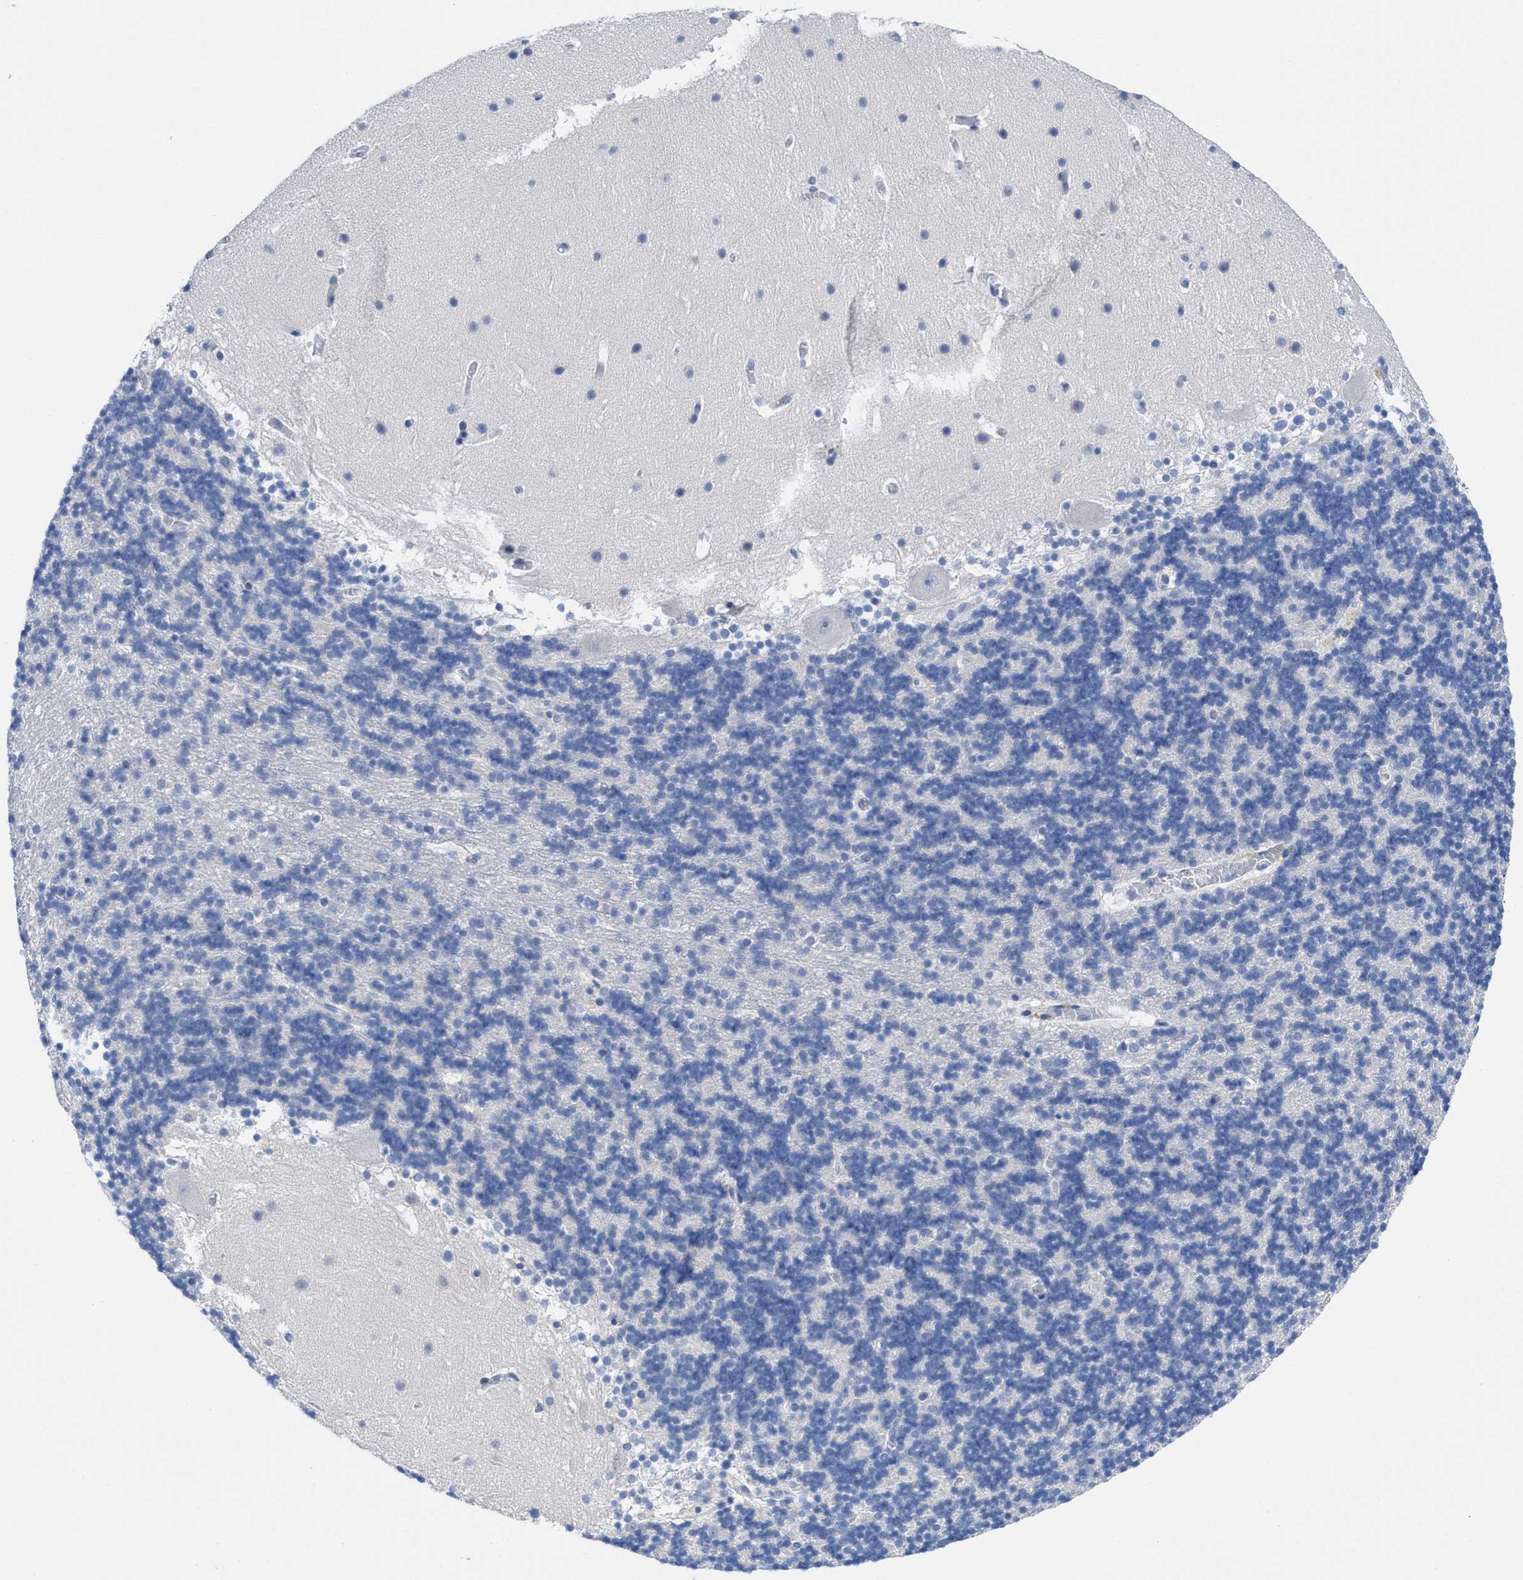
{"staining": {"intensity": "negative", "quantity": "none", "location": "none"}, "tissue": "cerebellum", "cell_type": "Cells in granular layer", "image_type": "normal", "snomed": [{"axis": "morphology", "description": "Normal tissue, NOS"}, {"axis": "topography", "description": "Cerebellum"}], "caption": "This micrograph is of benign cerebellum stained with IHC to label a protein in brown with the nuclei are counter-stained blue. There is no expression in cells in granular layer. Brightfield microscopy of IHC stained with DAB (brown) and hematoxylin (blue), captured at high magnification.", "gene": "PYY", "patient": {"sex": "male", "age": 45}}